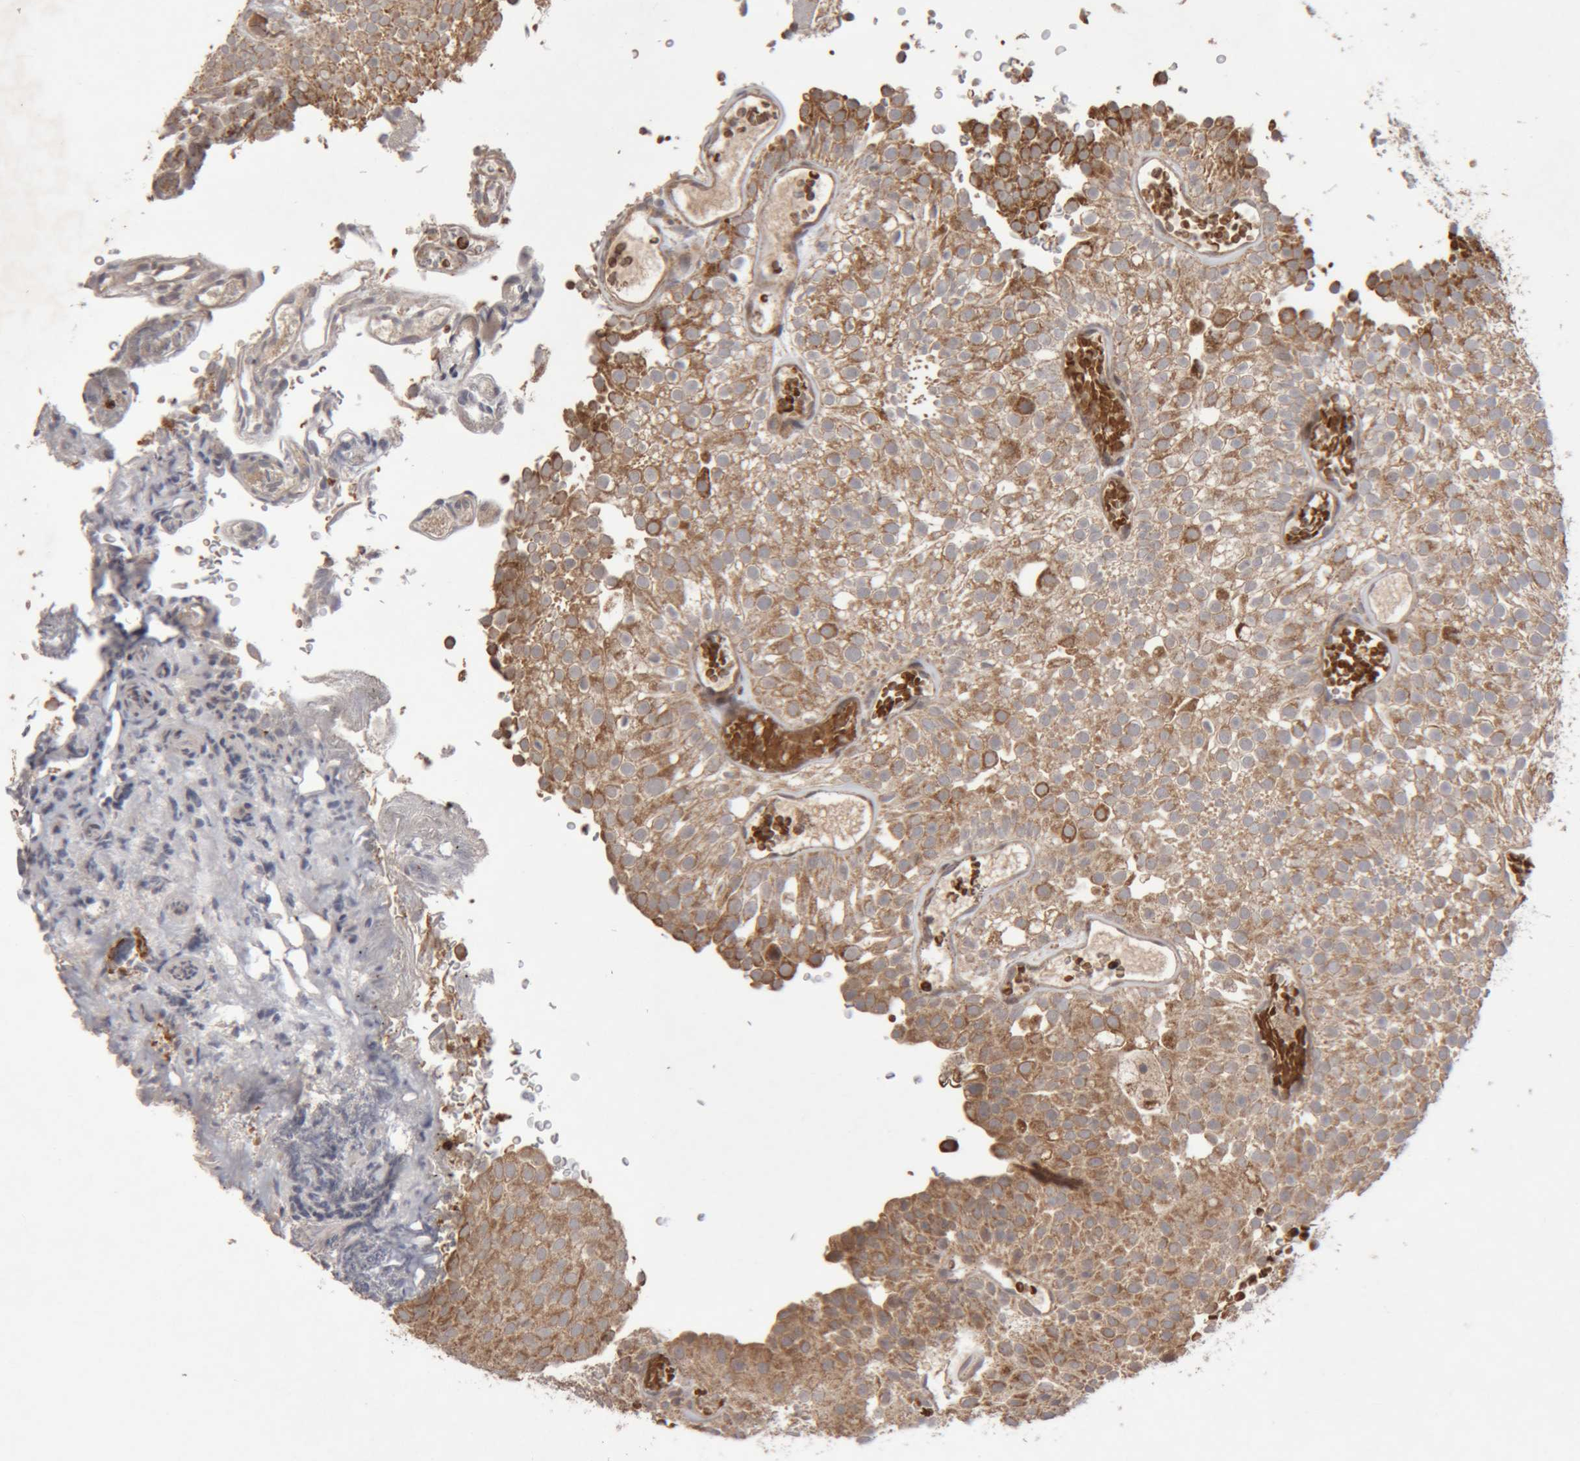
{"staining": {"intensity": "moderate", "quantity": ">75%", "location": "cytoplasmic/membranous"}, "tissue": "urothelial cancer", "cell_type": "Tumor cells", "image_type": "cancer", "snomed": [{"axis": "morphology", "description": "Urothelial carcinoma, Low grade"}, {"axis": "topography", "description": "Urinary bladder"}], "caption": "Immunohistochemical staining of human low-grade urothelial carcinoma shows moderate cytoplasmic/membranous protein expression in approximately >75% of tumor cells.", "gene": "KIF21B", "patient": {"sex": "male", "age": 78}}